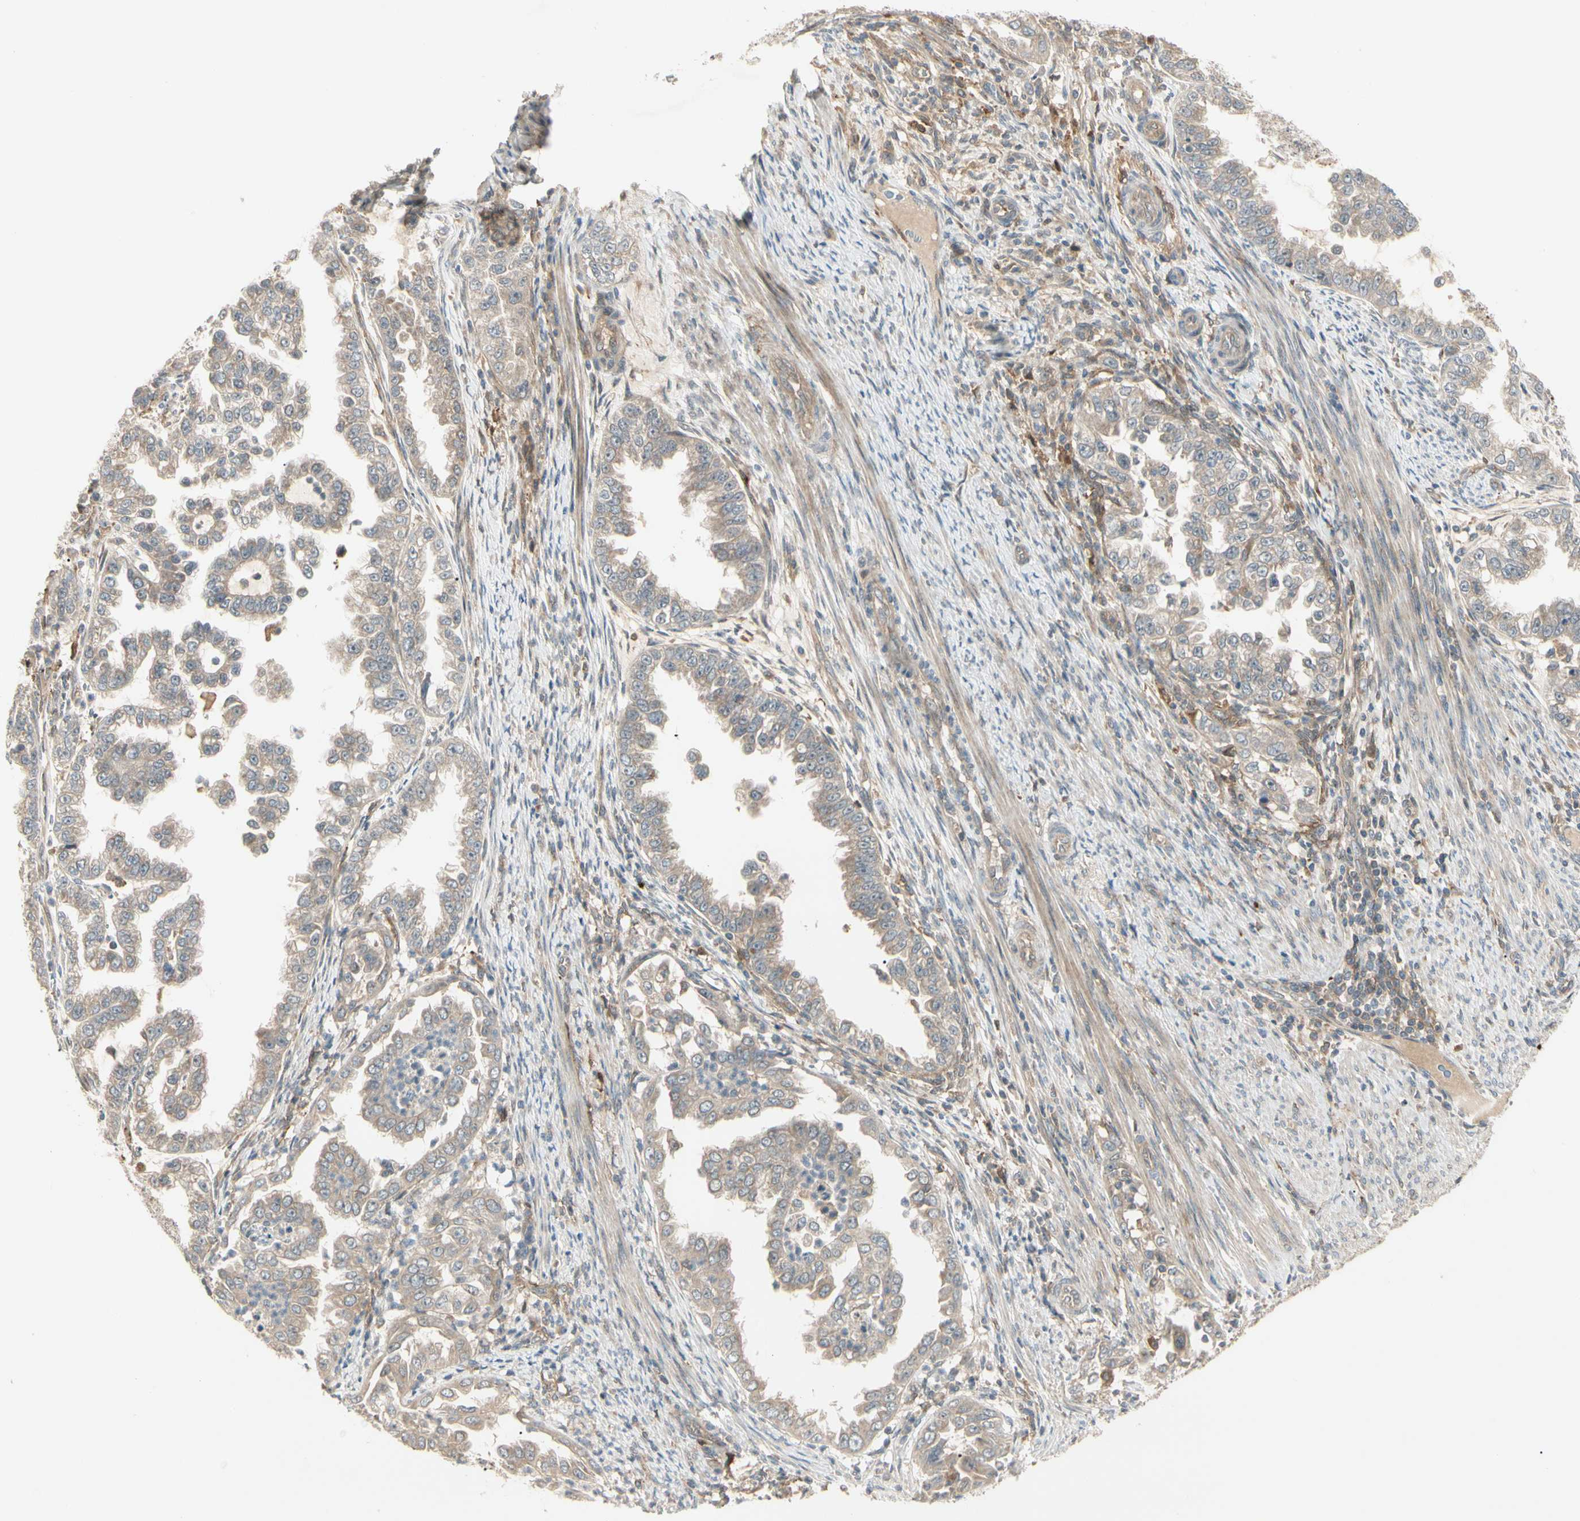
{"staining": {"intensity": "moderate", "quantity": ">75%", "location": "cytoplasmic/membranous"}, "tissue": "endometrial cancer", "cell_type": "Tumor cells", "image_type": "cancer", "snomed": [{"axis": "morphology", "description": "Adenocarcinoma, NOS"}, {"axis": "topography", "description": "Endometrium"}], "caption": "Protein analysis of endometrial adenocarcinoma tissue reveals moderate cytoplasmic/membranous staining in approximately >75% of tumor cells.", "gene": "F2R", "patient": {"sex": "female", "age": 85}}